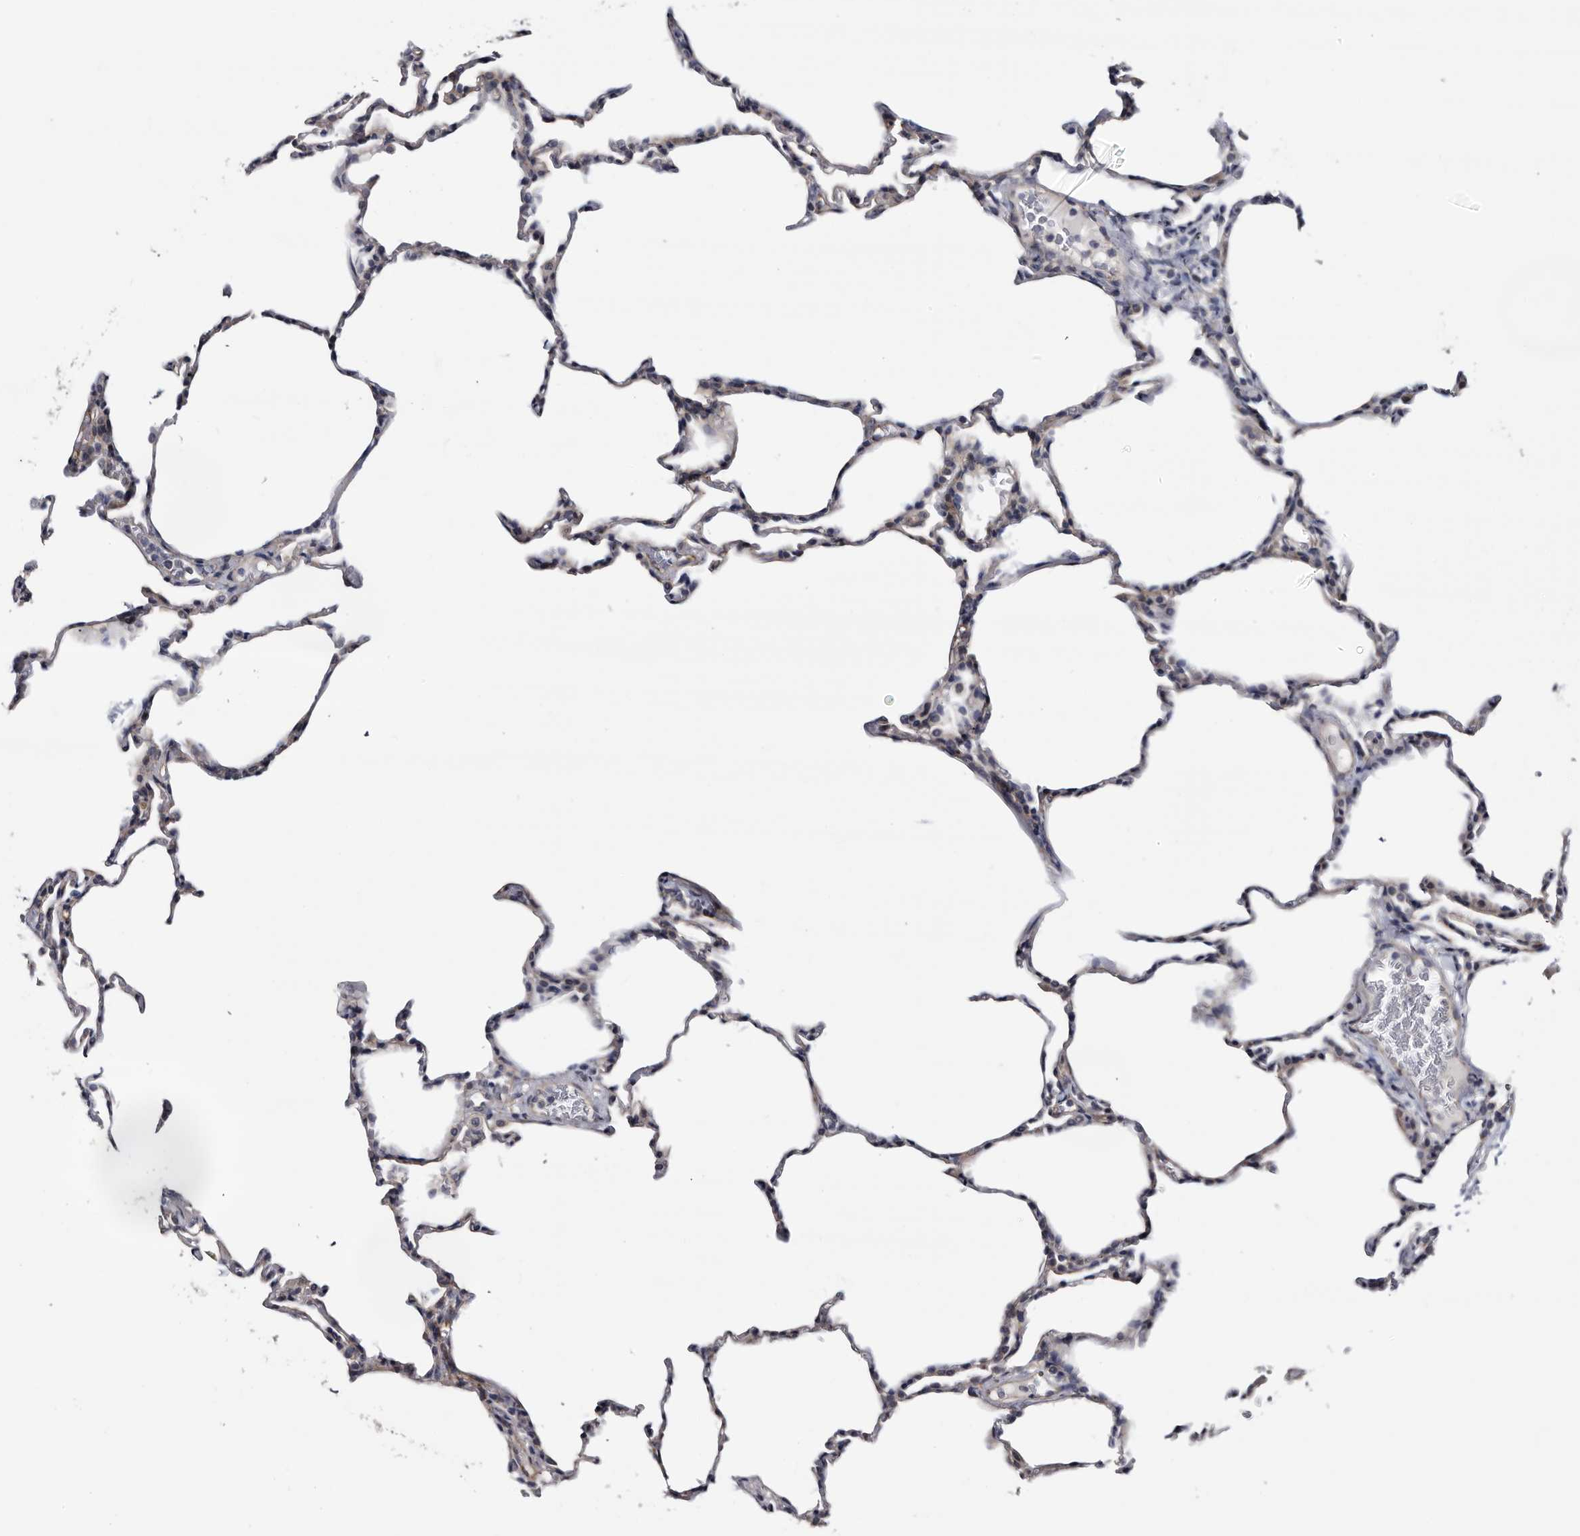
{"staining": {"intensity": "weak", "quantity": "<25%", "location": "cytoplasmic/membranous"}, "tissue": "lung", "cell_type": "Alveolar cells", "image_type": "normal", "snomed": [{"axis": "morphology", "description": "Normal tissue, NOS"}, {"axis": "topography", "description": "Lung"}], "caption": "Micrograph shows no protein expression in alveolar cells of benign lung. (IHC, brightfield microscopy, high magnification).", "gene": "ARMCX2", "patient": {"sex": "male", "age": 20}}